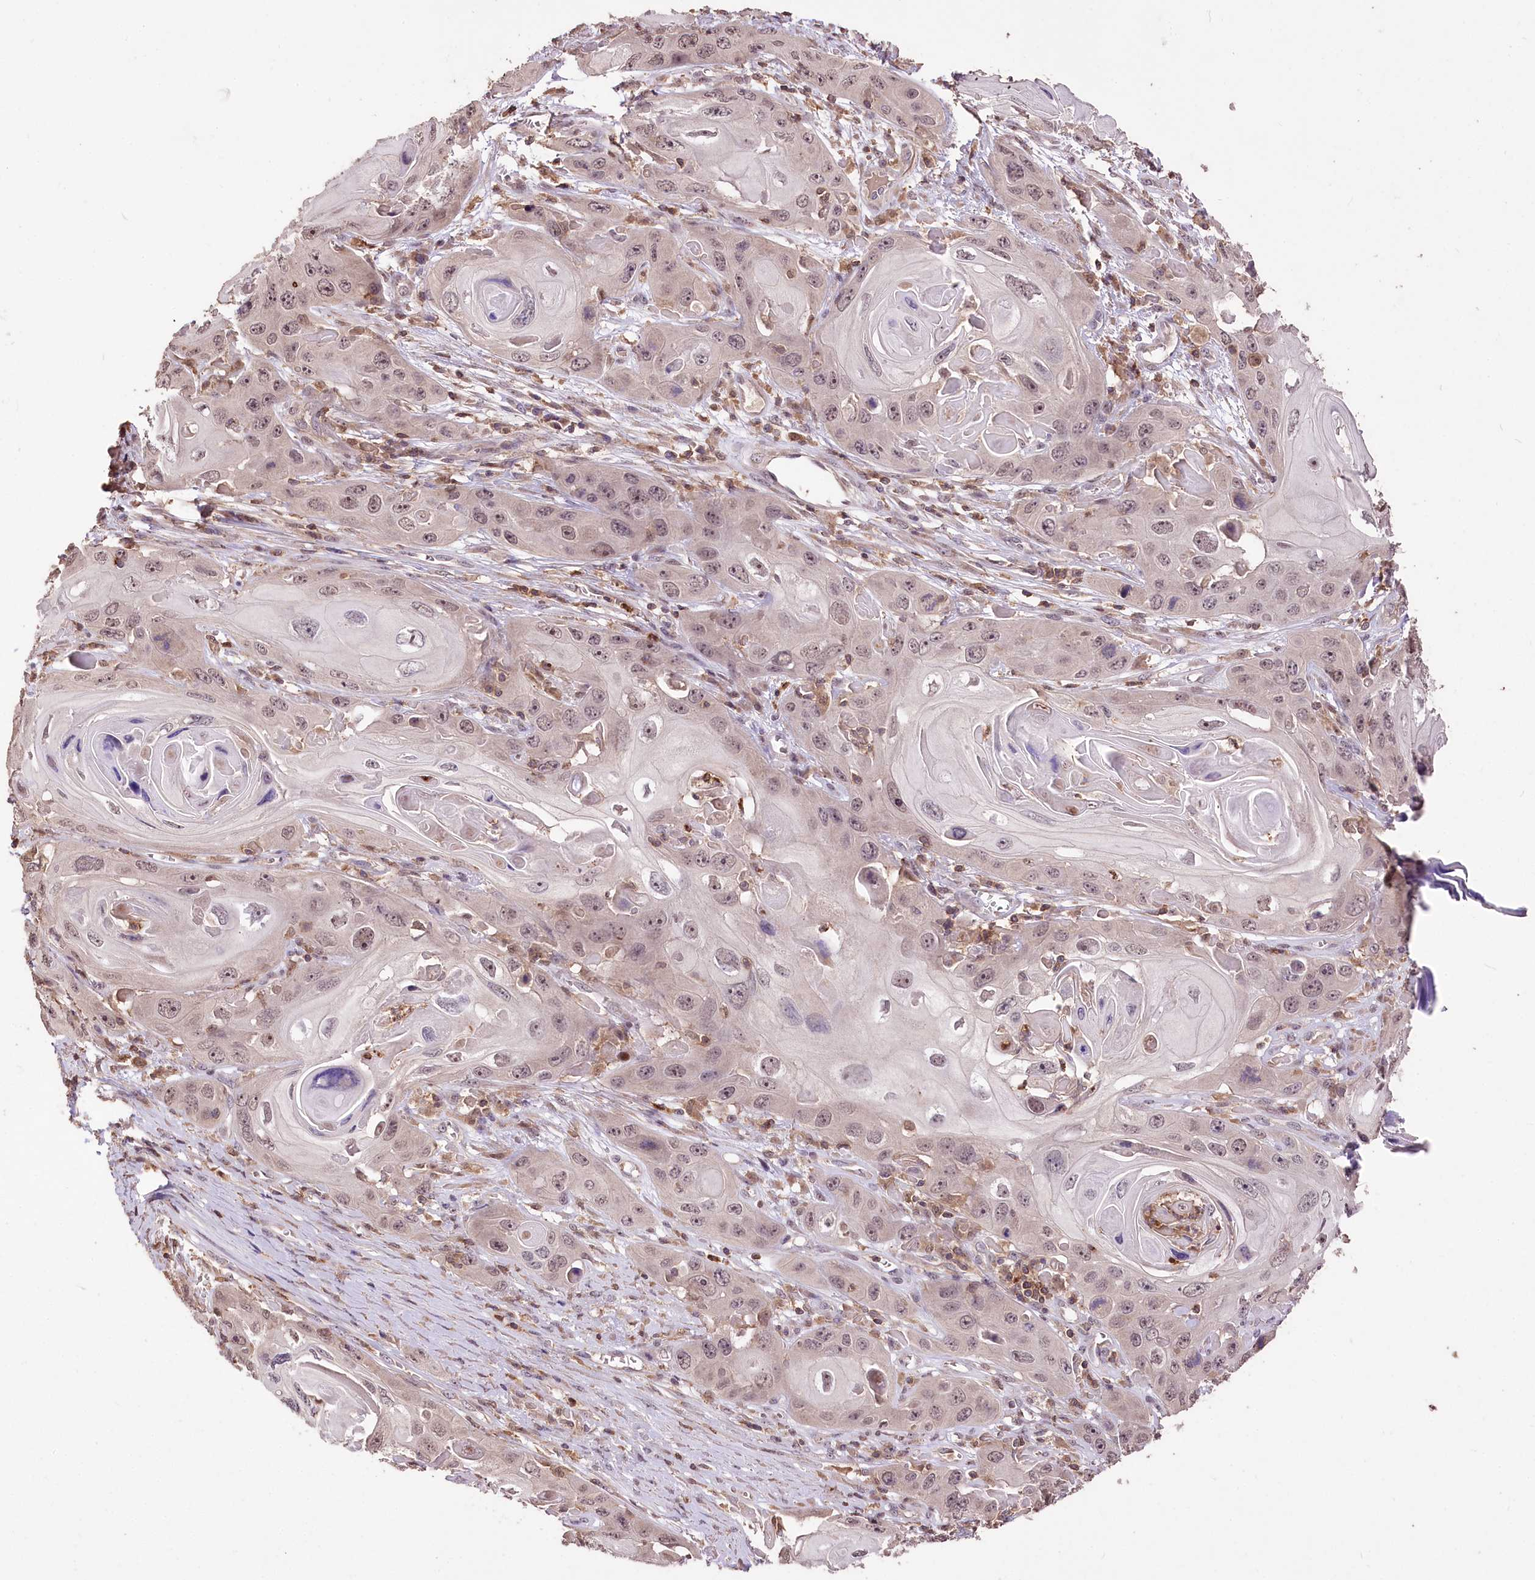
{"staining": {"intensity": "weak", "quantity": "25%-75%", "location": "nuclear"}, "tissue": "skin cancer", "cell_type": "Tumor cells", "image_type": "cancer", "snomed": [{"axis": "morphology", "description": "Squamous cell carcinoma, NOS"}, {"axis": "topography", "description": "Skin"}], "caption": "Immunohistochemistry (IHC) histopathology image of human skin squamous cell carcinoma stained for a protein (brown), which displays low levels of weak nuclear staining in approximately 25%-75% of tumor cells.", "gene": "SERGEF", "patient": {"sex": "male", "age": 55}}